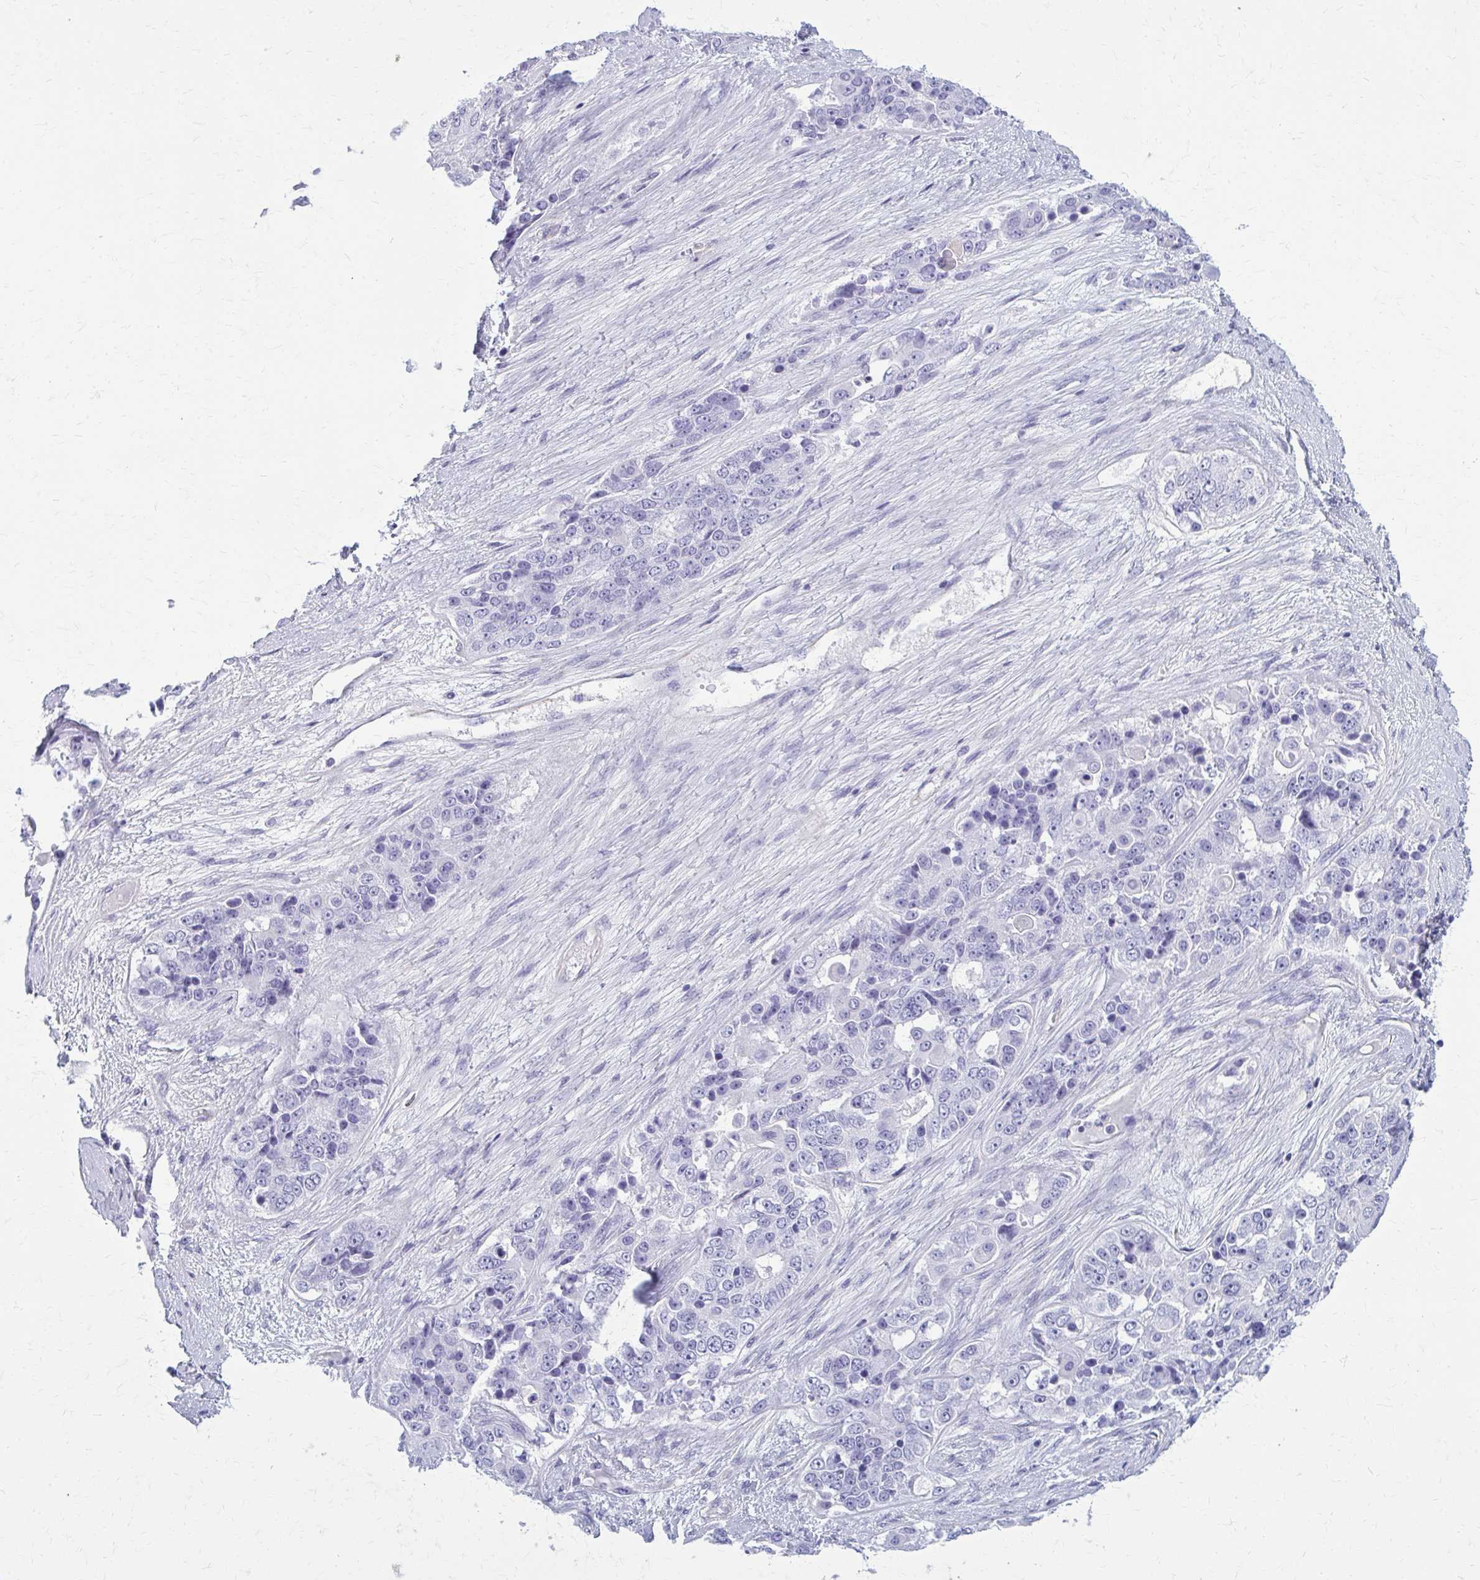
{"staining": {"intensity": "negative", "quantity": "none", "location": "none"}, "tissue": "ovarian cancer", "cell_type": "Tumor cells", "image_type": "cancer", "snomed": [{"axis": "morphology", "description": "Carcinoma, endometroid"}, {"axis": "topography", "description": "Ovary"}], "caption": "Immunohistochemical staining of ovarian endometroid carcinoma exhibits no significant expression in tumor cells.", "gene": "GFAP", "patient": {"sex": "female", "age": 51}}